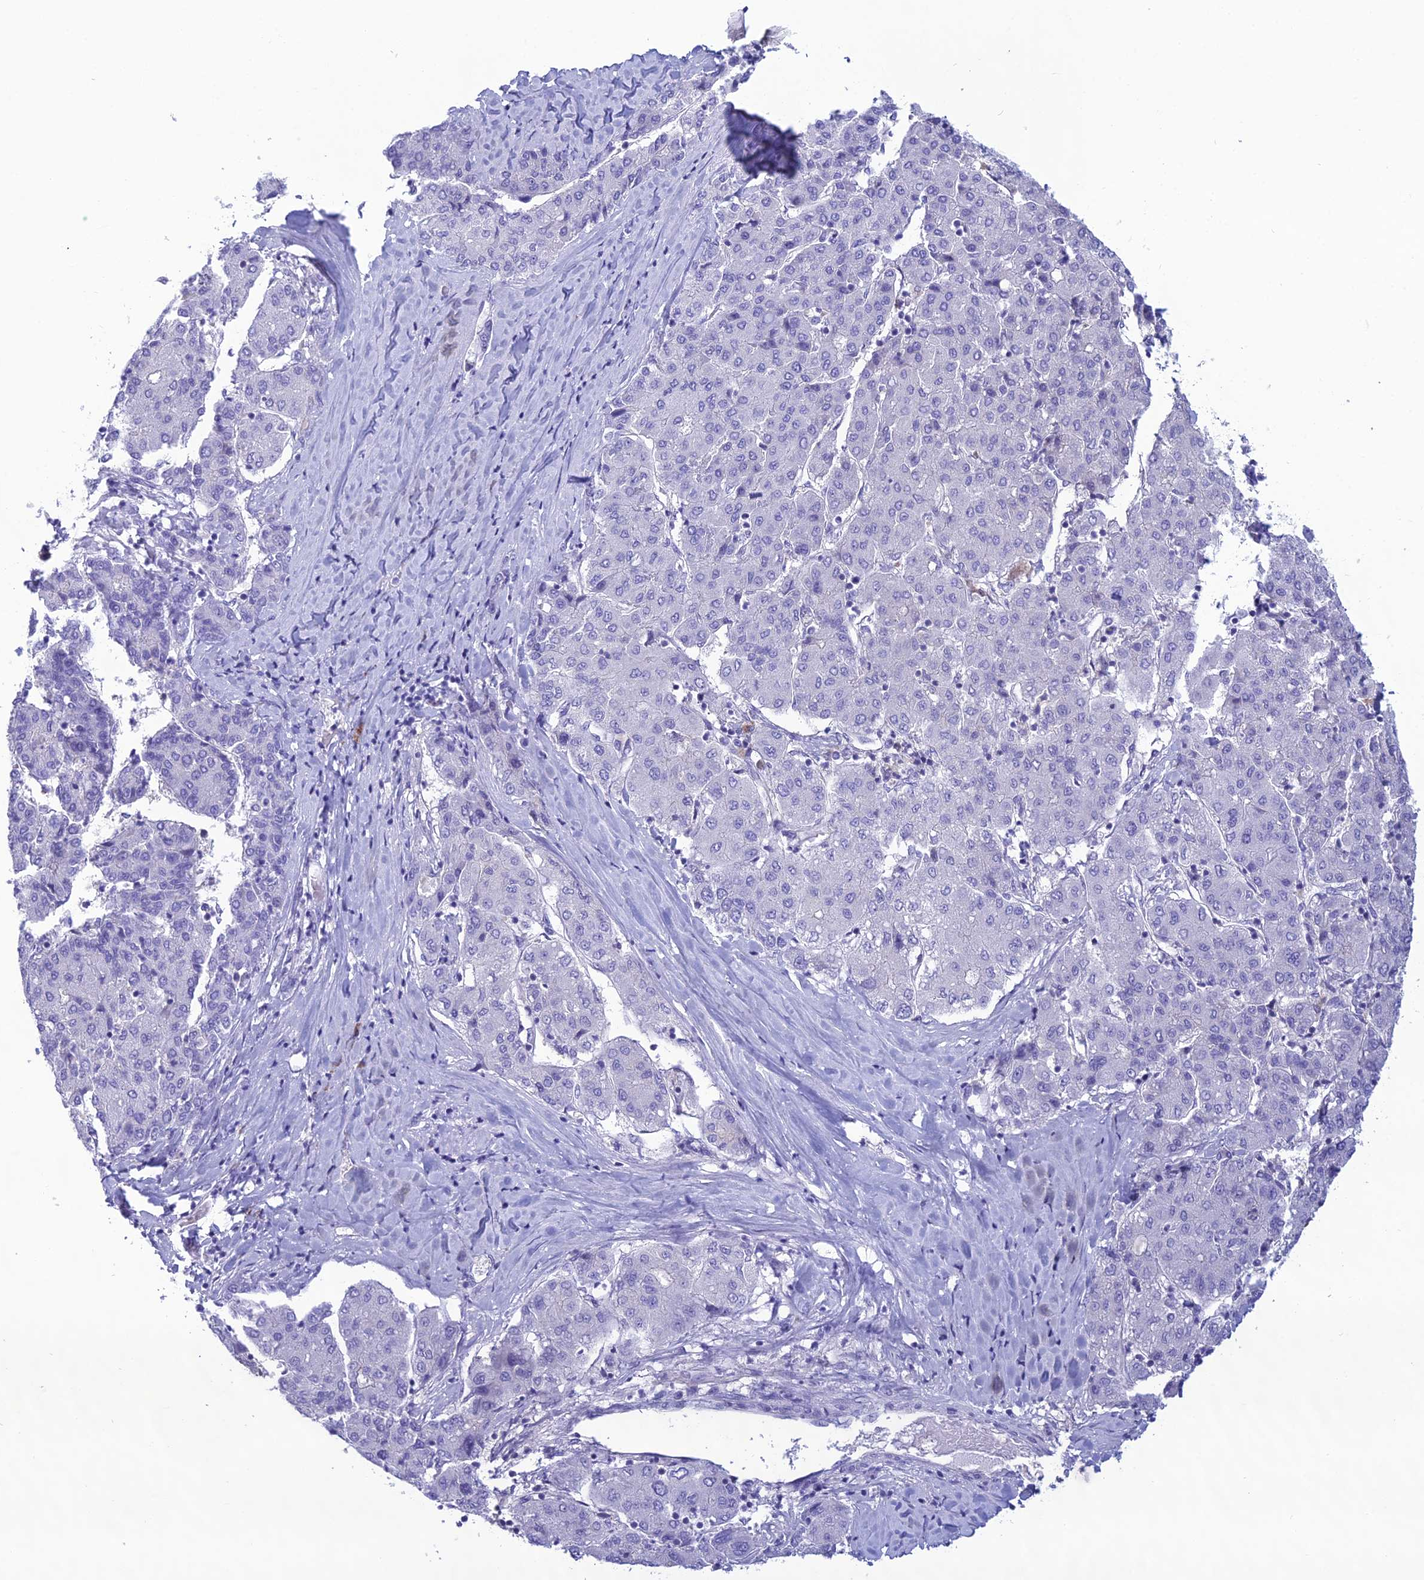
{"staining": {"intensity": "negative", "quantity": "none", "location": "none"}, "tissue": "liver cancer", "cell_type": "Tumor cells", "image_type": "cancer", "snomed": [{"axis": "morphology", "description": "Carcinoma, Hepatocellular, NOS"}, {"axis": "topography", "description": "Liver"}], "caption": "Immunohistochemistry image of liver cancer (hepatocellular carcinoma) stained for a protein (brown), which shows no positivity in tumor cells.", "gene": "CRB2", "patient": {"sex": "male", "age": 65}}